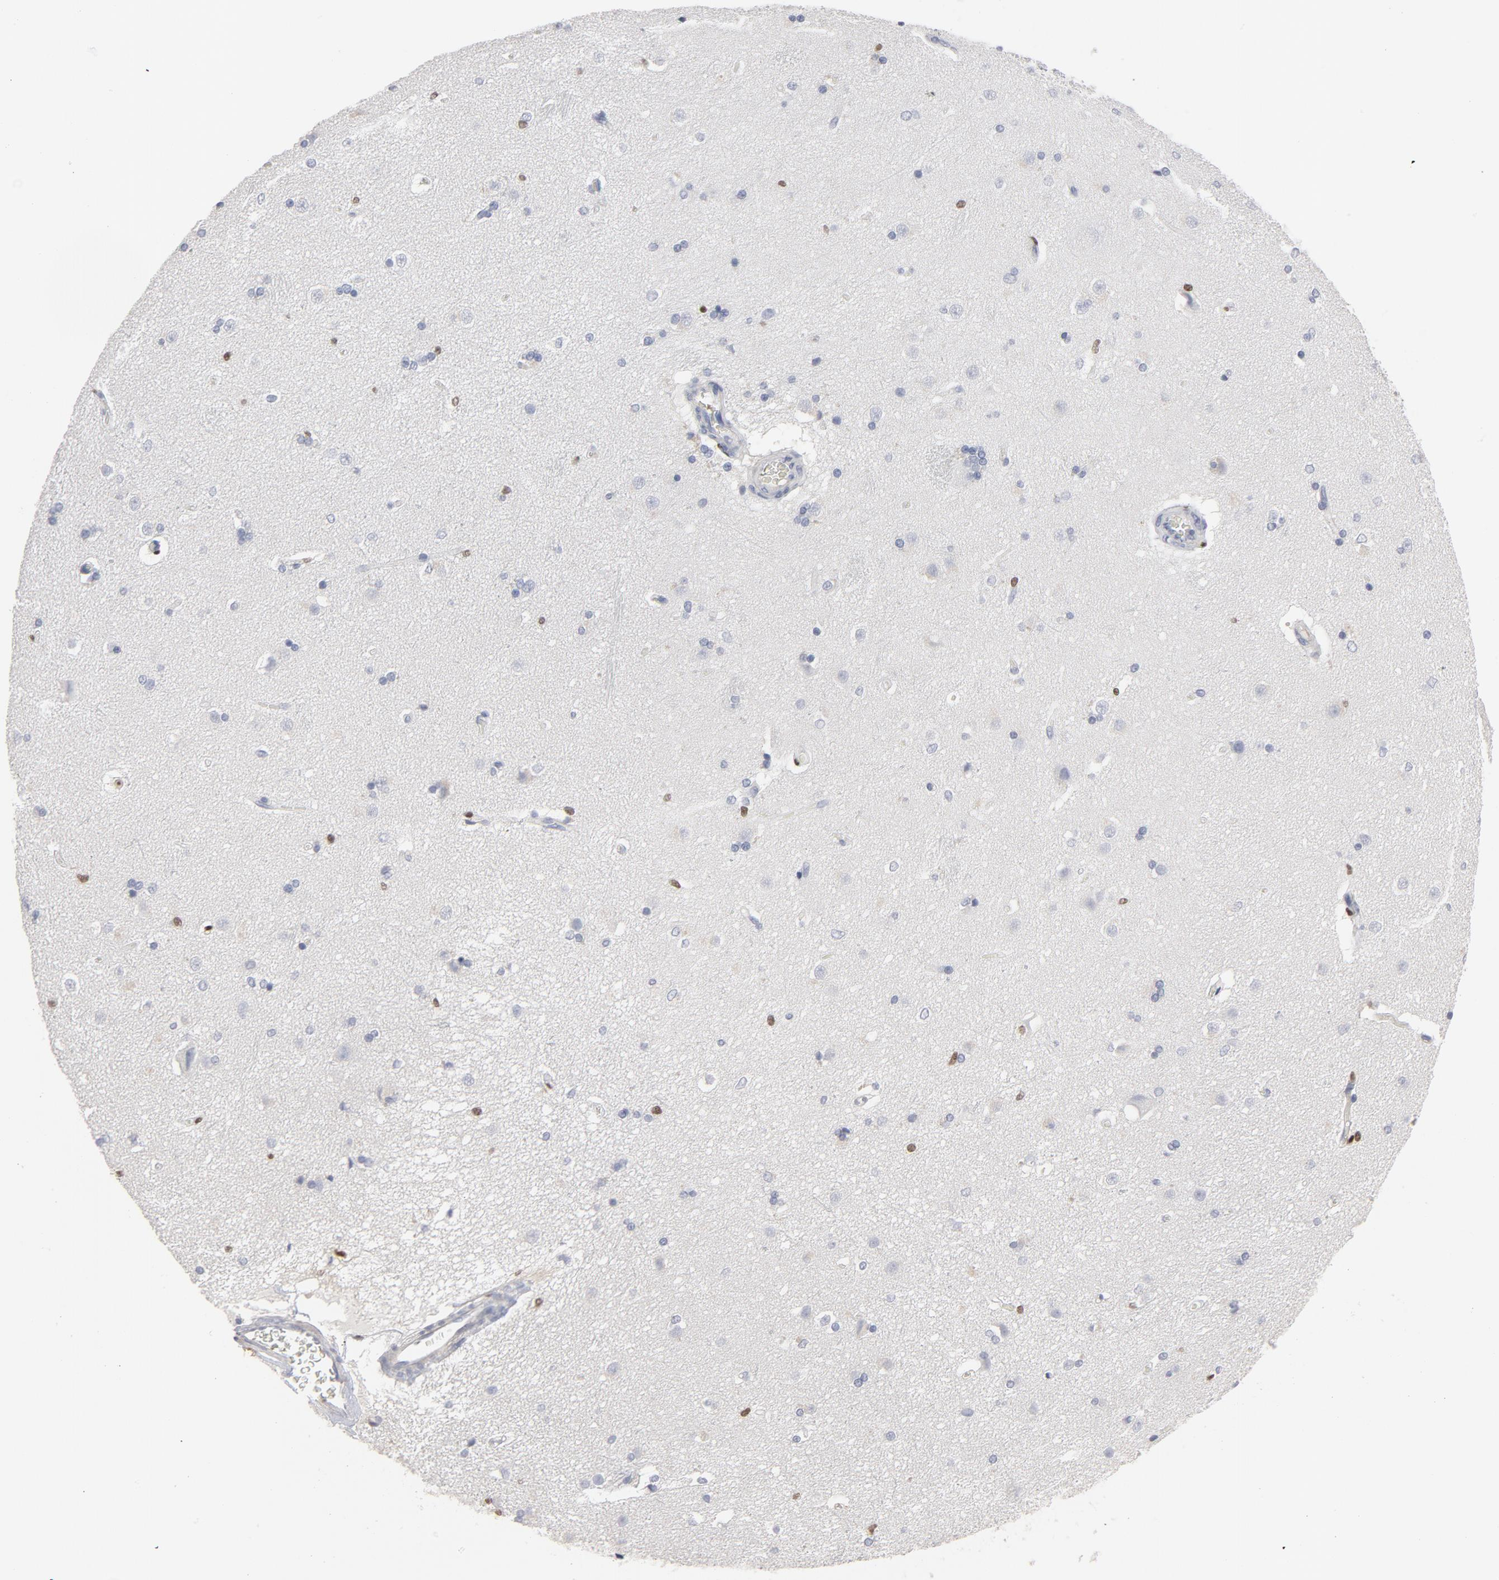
{"staining": {"intensity": "moderate", "quantity": "<25%", "location": "nuclear"}, "tissue": "caudate", "cell_type": "Glial cells", "image_type": "normal", "snomed": [{"axis": "morphology", "description": "Normal tissue, NOS"}, {"axis": "topography", "description": "Lateral ventricle wall"}], "caption": "Immunohistochemistry (IHC) micrograph of benign caudate: human caudate stained using IHC demonstrates low levels of moderate protein expression localized specifically in the nuclear of glial cells, appearing as a nuclear brown color.", "gene": "SPI1", "patient": {"sex": "female", "age": 19}}